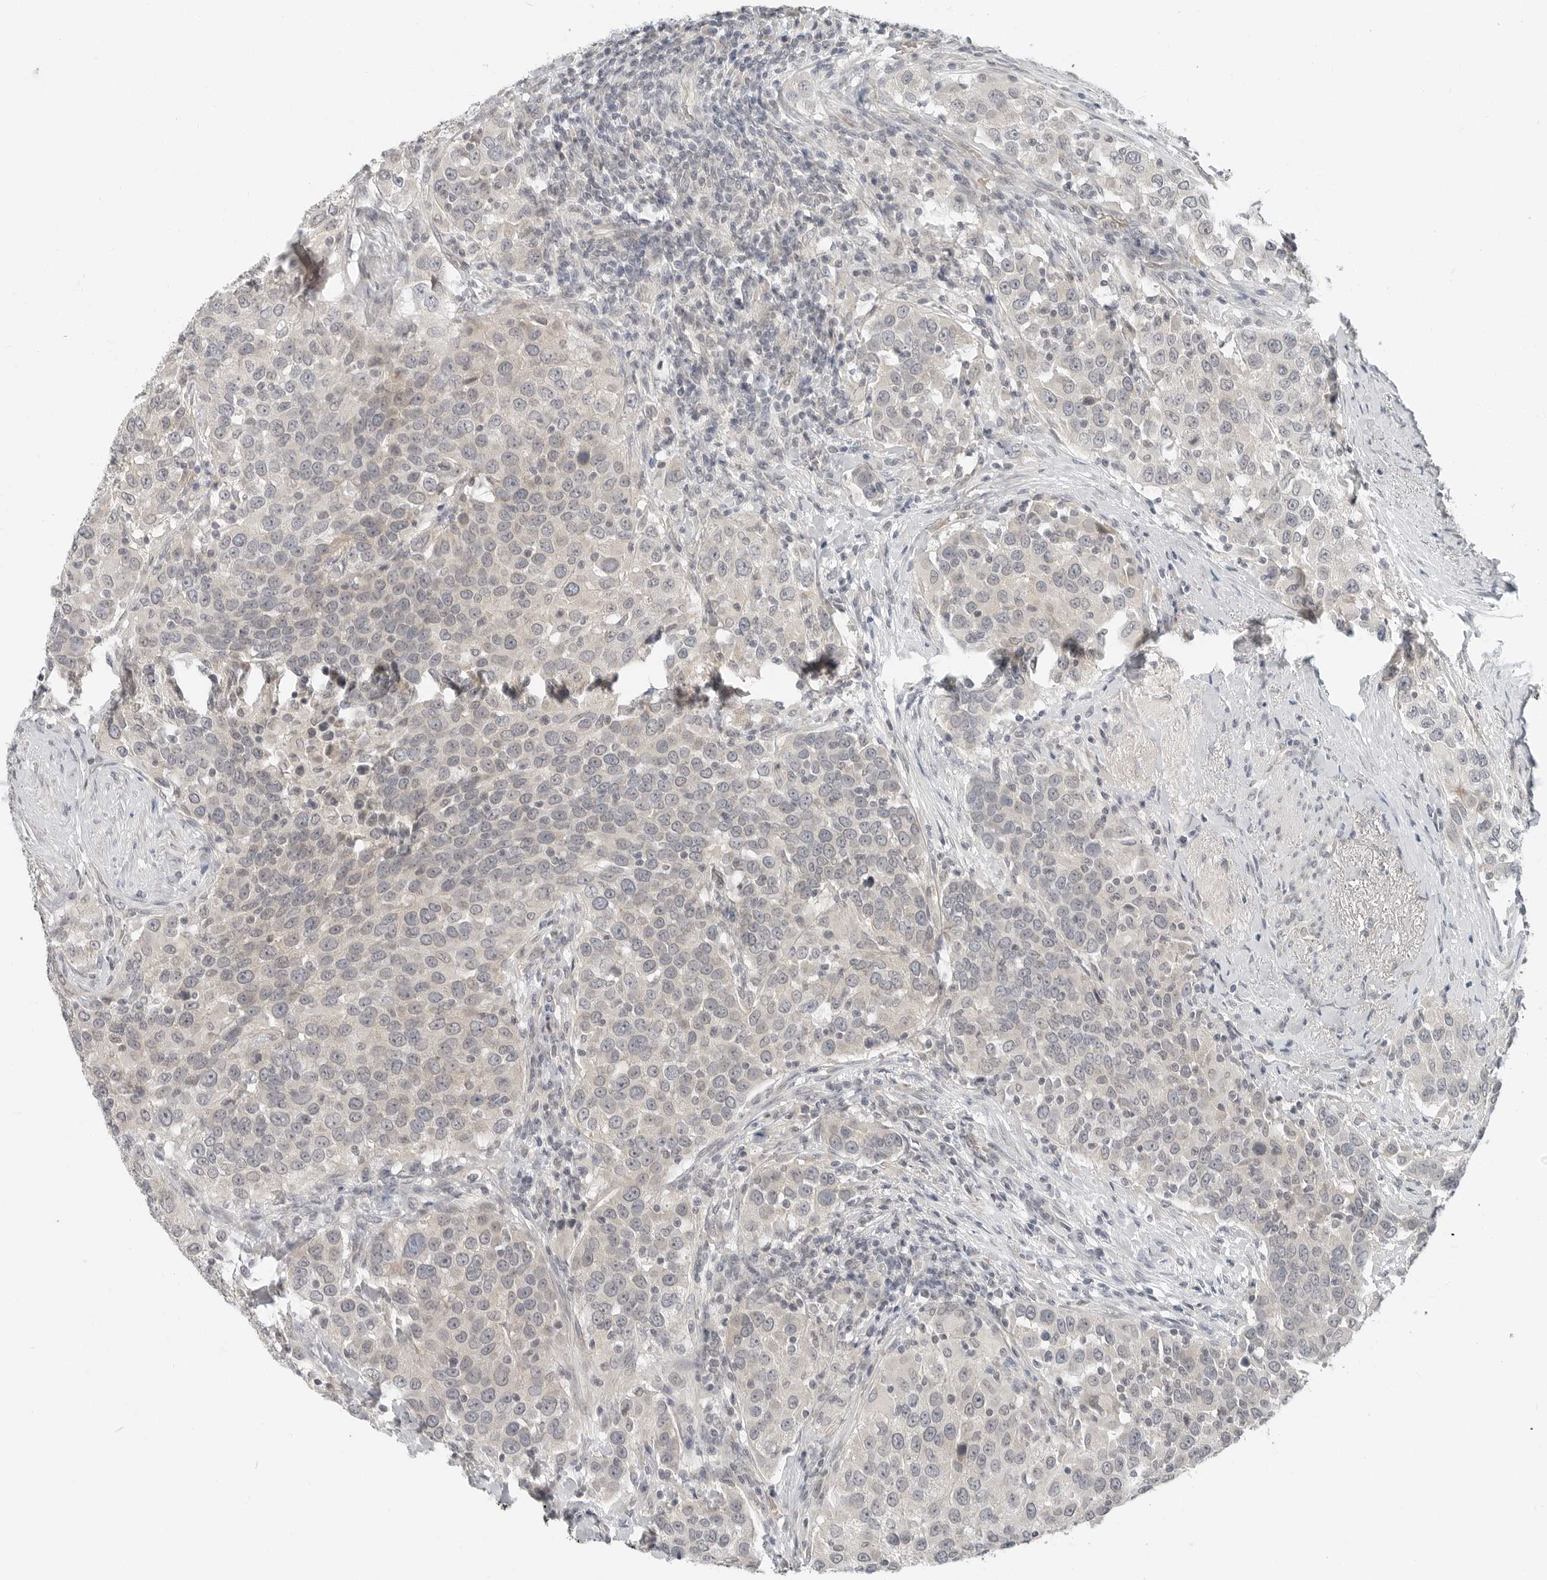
{"staining": {"intensity": "negative", "quantity": "none", "location": "none"}, "tissue": "urothelial cancer", "cell_type": "Tumor cells", "image_type": "cancer", "snomed": [{"axis": "morphology", "description": "Urothelial carcinoma, High grade"}, {"axis": "topography", "description": "Urinary bladder"}], "caption": "Tumor cells are negative for protein expression in human urothelial cancer.", "gene": "FCRLB", "patient": {"sex": "female", "age": 80}}